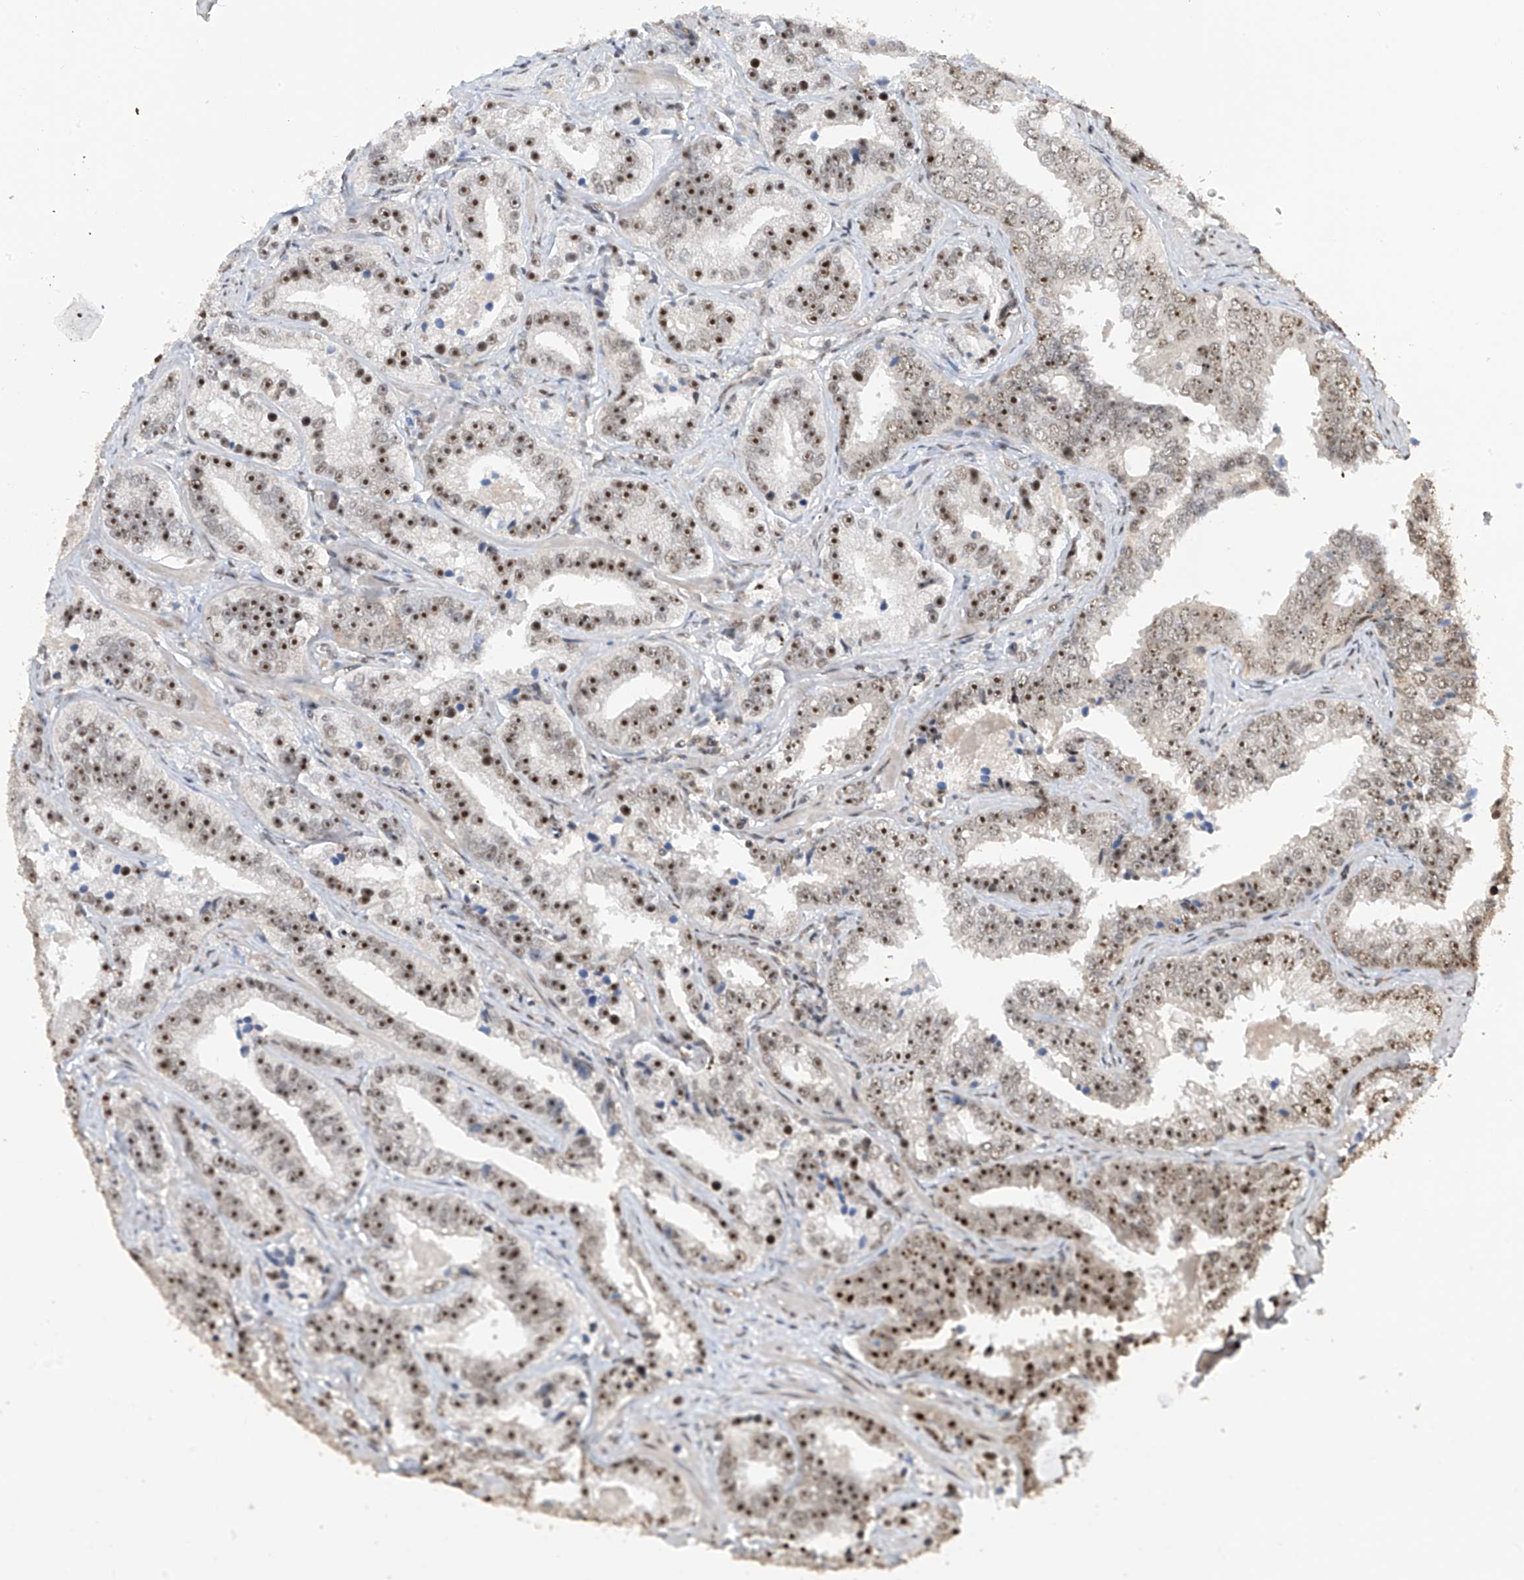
{"staining": {"intensity": "moderate", "quantity": ">75%", "location": "nuclear"}, "tissue": "prostate cancer", "cell_type": "Tumor cells", "image_type": "cancer", "snomed": [{"axis": "morphology", "description": "Adenocarcinoma, High grade"}, {"axis": "topography", "description": "Prostate"}], "caption": "This micrograph demonstrates IHC staining of human prostate high-grade adenocarcinoma, with medium moderate nuclear expression in about >75% of tumor cells.", "gene": "C1orf131", "patient": {"sex": "male", "age": 62}}